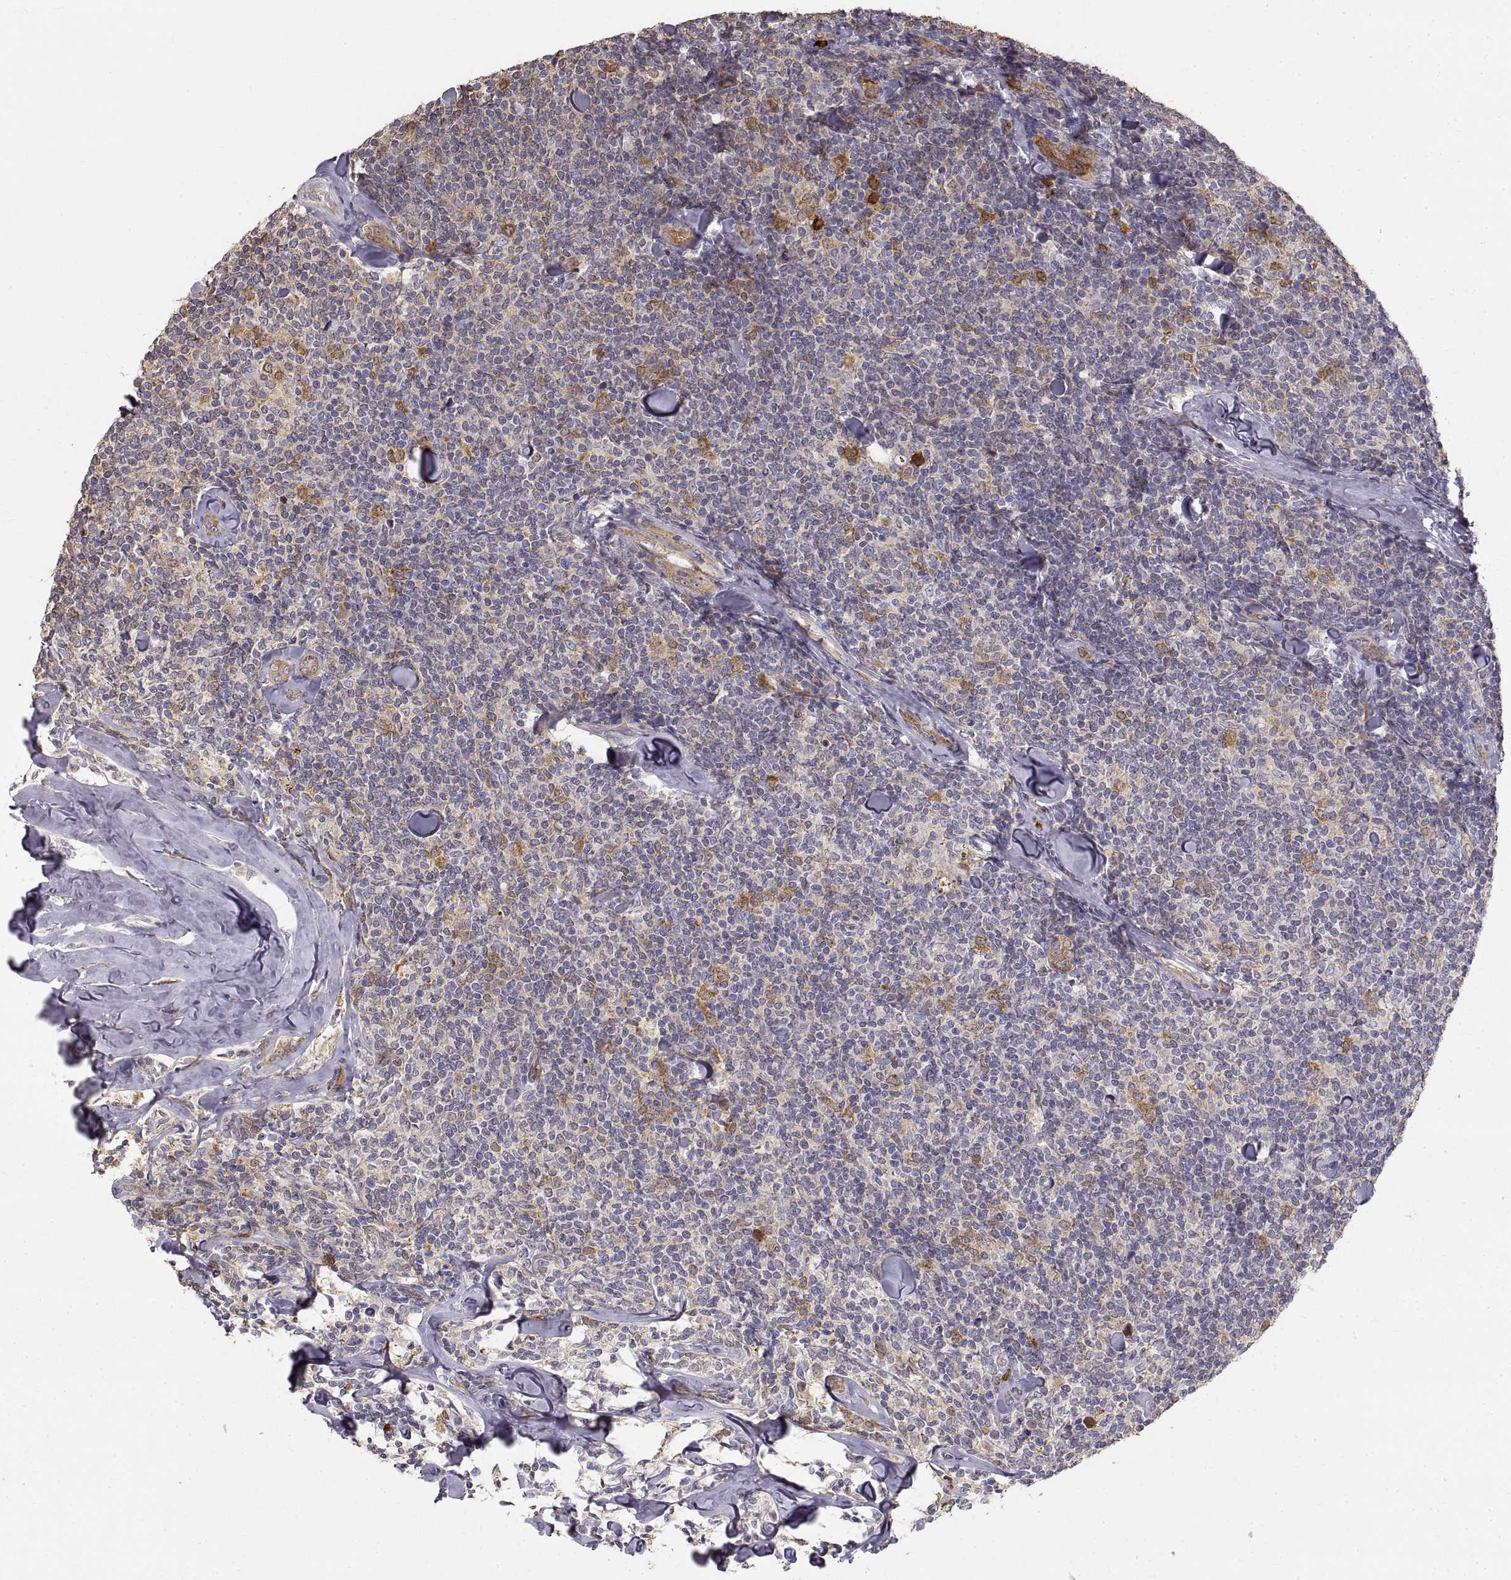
{"staining": {"intensity": "negative", "quantity": "none", "location": "none"}, "tissue": "lymphoma", "cell_type": "Tumor cells", "image_type": "cancer", "snomed": [{"axis": "morphology", "description": "Malignant lymphoma, non-Hodgkin's type, Low grade"}, {"axis": "topography", "description": "Lymph node"}], "caption": "A high-resolution histopathology image shows immunohistochemistry staining of lymphoma, which shows no significant positivity in tumor cells. Brightfield microscopy of IHC stained with DAB (3,3'-diaminobenzidine) (brown) and hematoxylin (blue), captured at high magnification.", "gene": "HSP90AB1", "patient": {"sex": "female", "age": 56}}